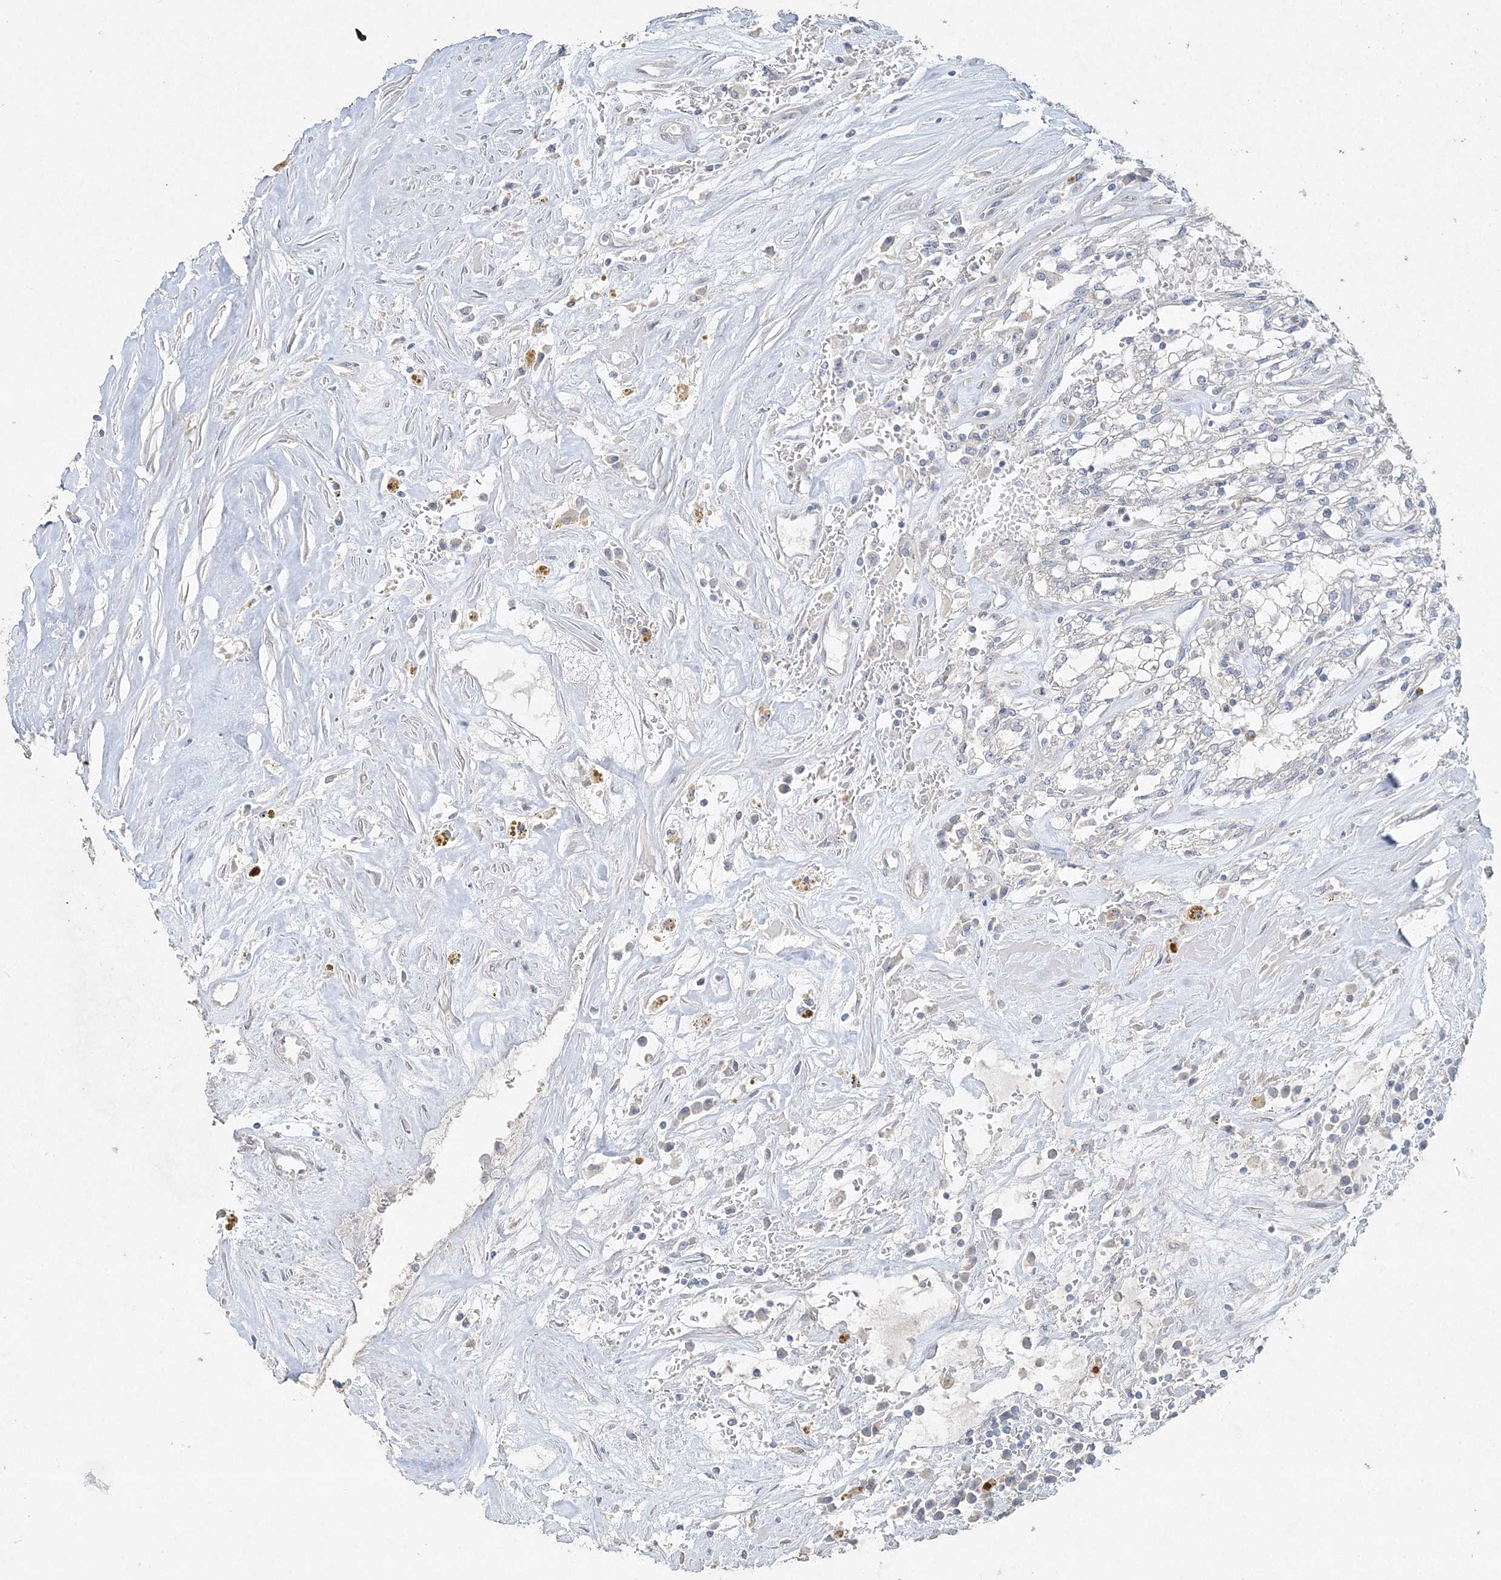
{"staining": {"intensity": "negative", "quantity": "none", "location": "none"}, "tissue": "renal cancer", "cell_type": "Tumor cells", "image_type": "cancer", "snomed": [{"axis": "morphology", "description": "Adenocarcinoma, NOS"}, {"axis": "topography", "description": "Kidney"}], "caption": "This is a histopathology image of immunohistochemistry staining of adenocarcinoma (renal), which shows no expression in tumor cells.", "gene": "DNAH5", "patient": {"sex": "female", "age": 52}}